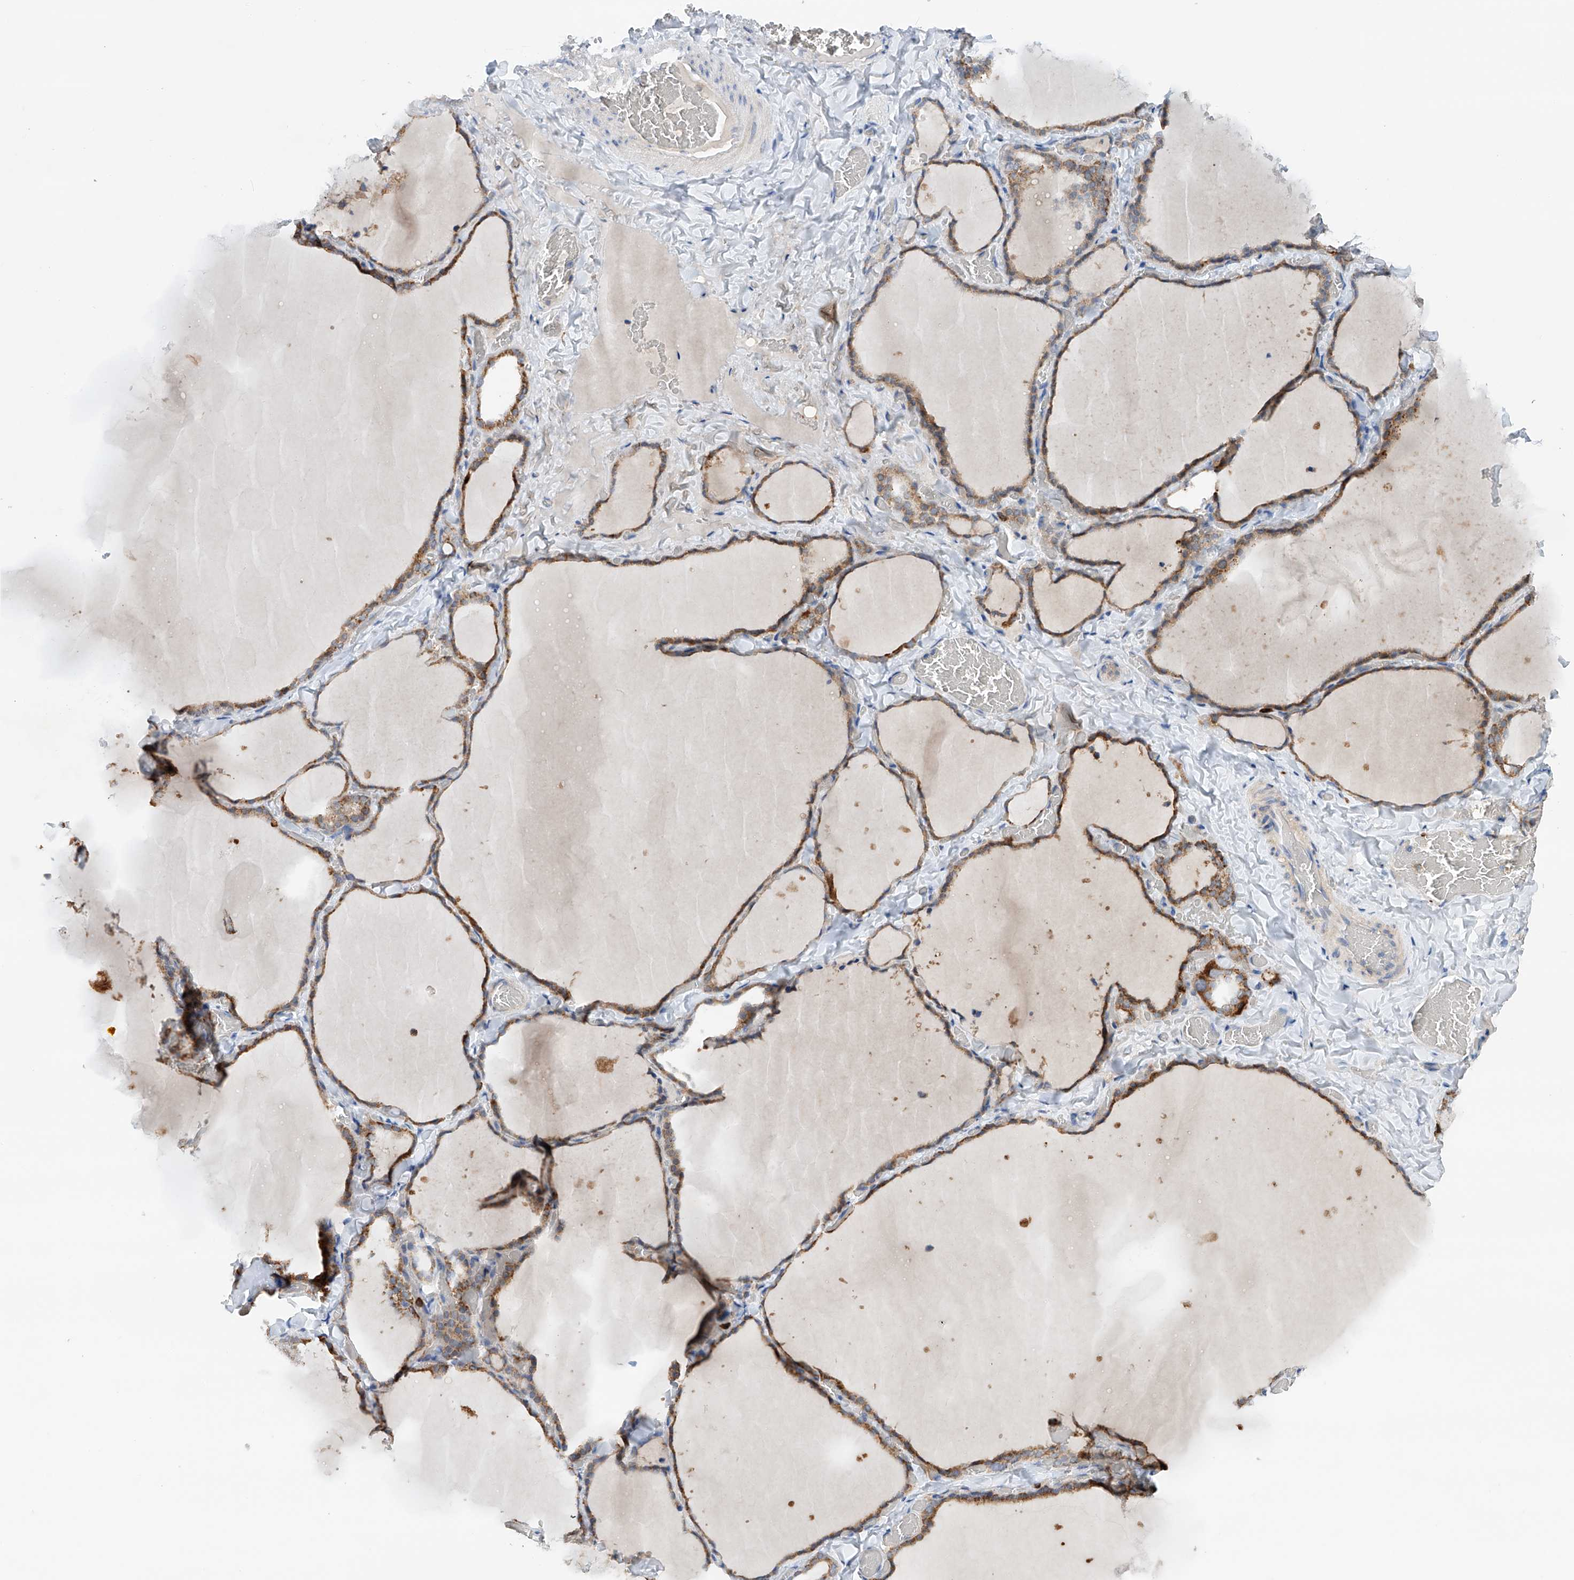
{"staining": {"intensity": "strong", "quantity": ">75%", "location": "cytoplasmic/membranous"}, "tissue": "thyroid gland", "cell_type": "Glandular cells", "image_type": "normal", "snomed": [{"axis": "morphology", "description": "Normal tissue, NOS"}, {"axis": "topography", "description": "Thyroid gland"}], "caption": "This image demonstrates IHC staining of unremarkable human thyroid gland, with high strong cytoplasmic/membranous positivity in about >75% of glandular cells.", "gene": "GPC4", "patient": {"sex": "female", "age": 22}}